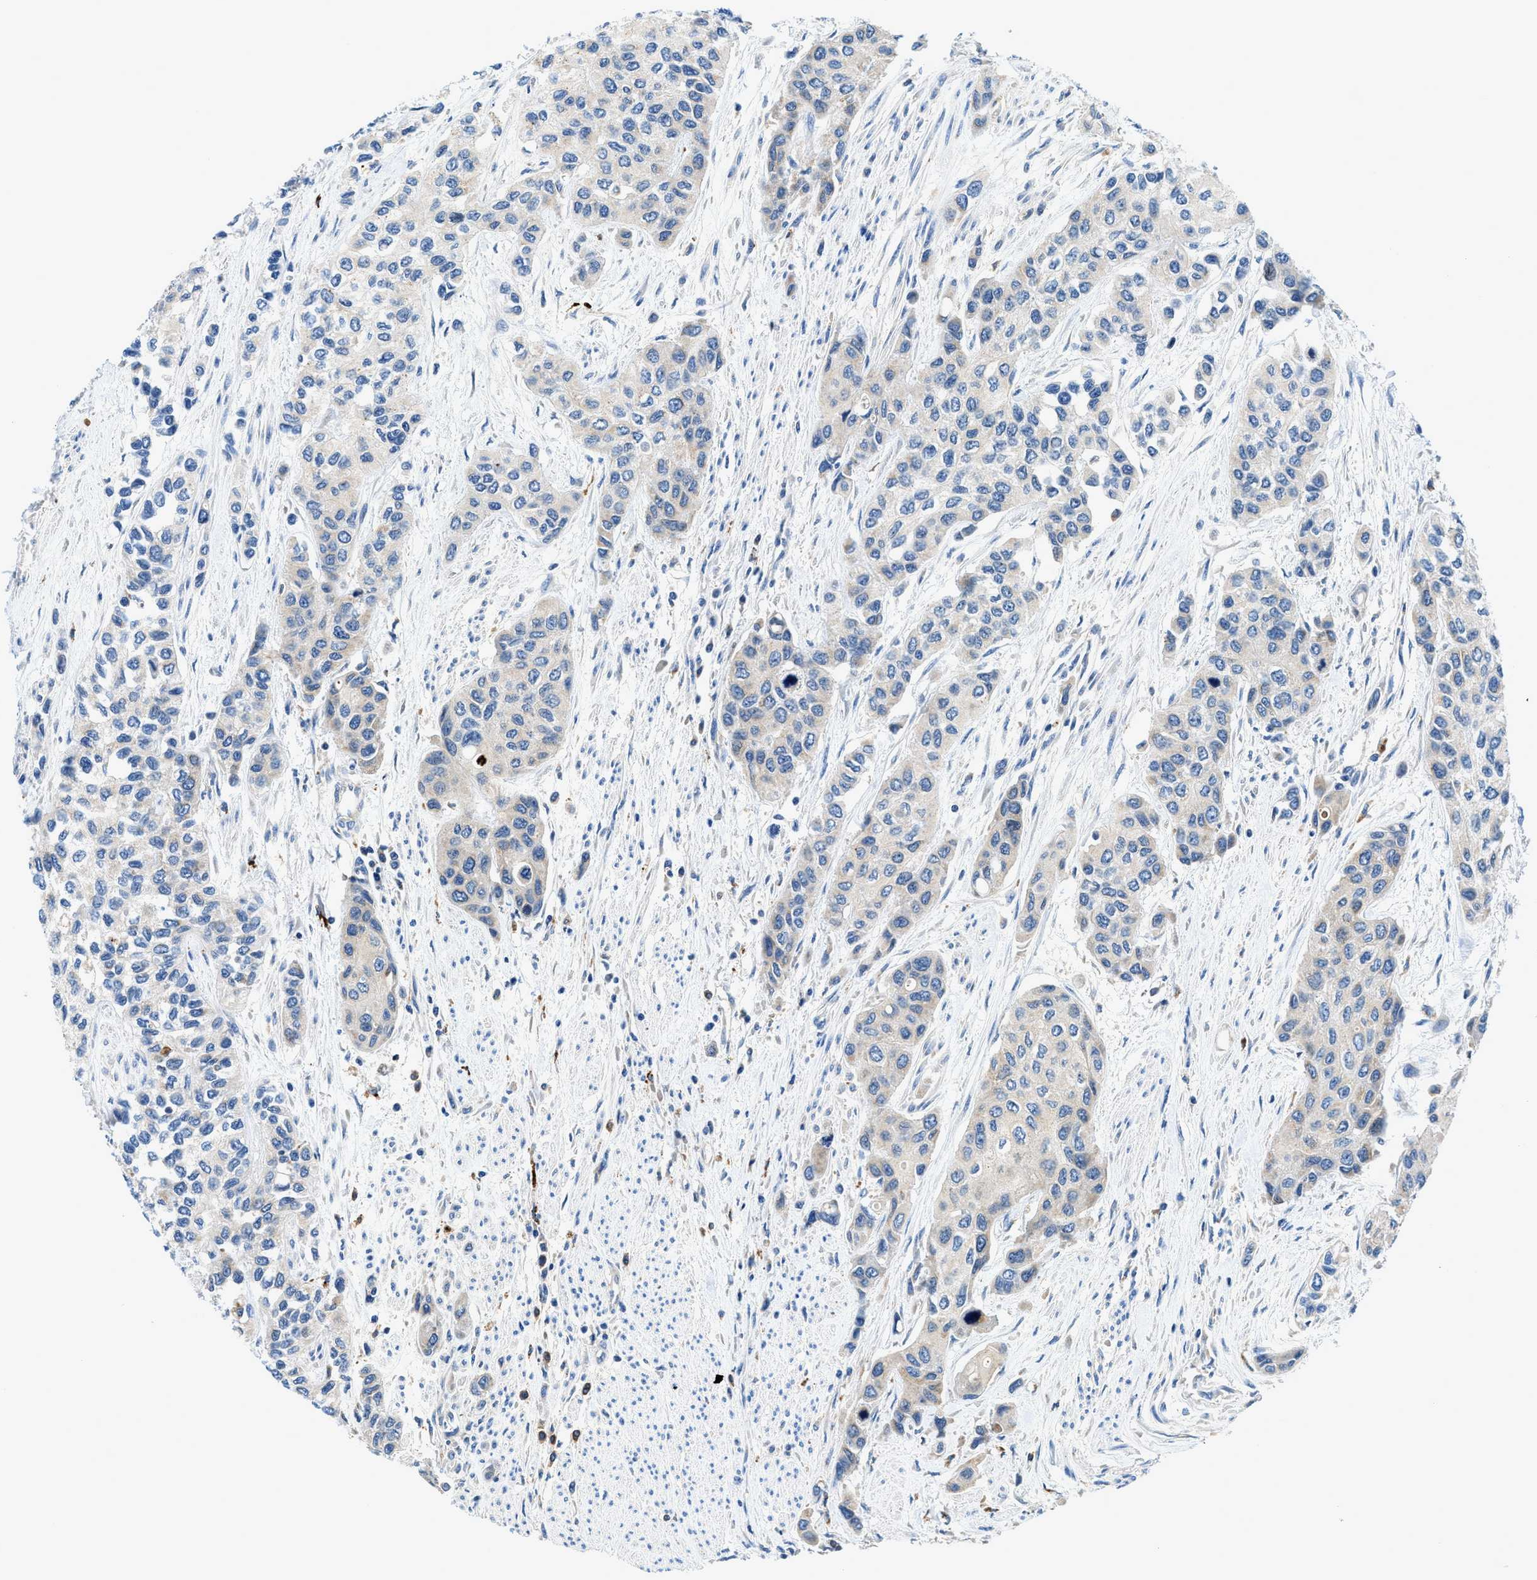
{"staining": {"intensity": "negative", "quantity": "none", "location": "none"}, "tissue": "urothelial cancer", "cell_type": "Tumor cells", "image_type": "cancer", "snomed": [{"axis": "morphology", "description": "Urothelial carcinoma, High grade"}, {"axis": "topography", "description": "Urinary bladder"}], "caption": "The image demonstrates no significant expression in tumor cells of urothelial carcinoma (high-grade). (Stains: DAB (3,3'-diaminobenzidine) IHC with hematoxylin counter stain, Microscopy: brightfield microscopy at high magnification).", "gene": "ADGRE3", "patient": {"sex": "female", "age": 56}}